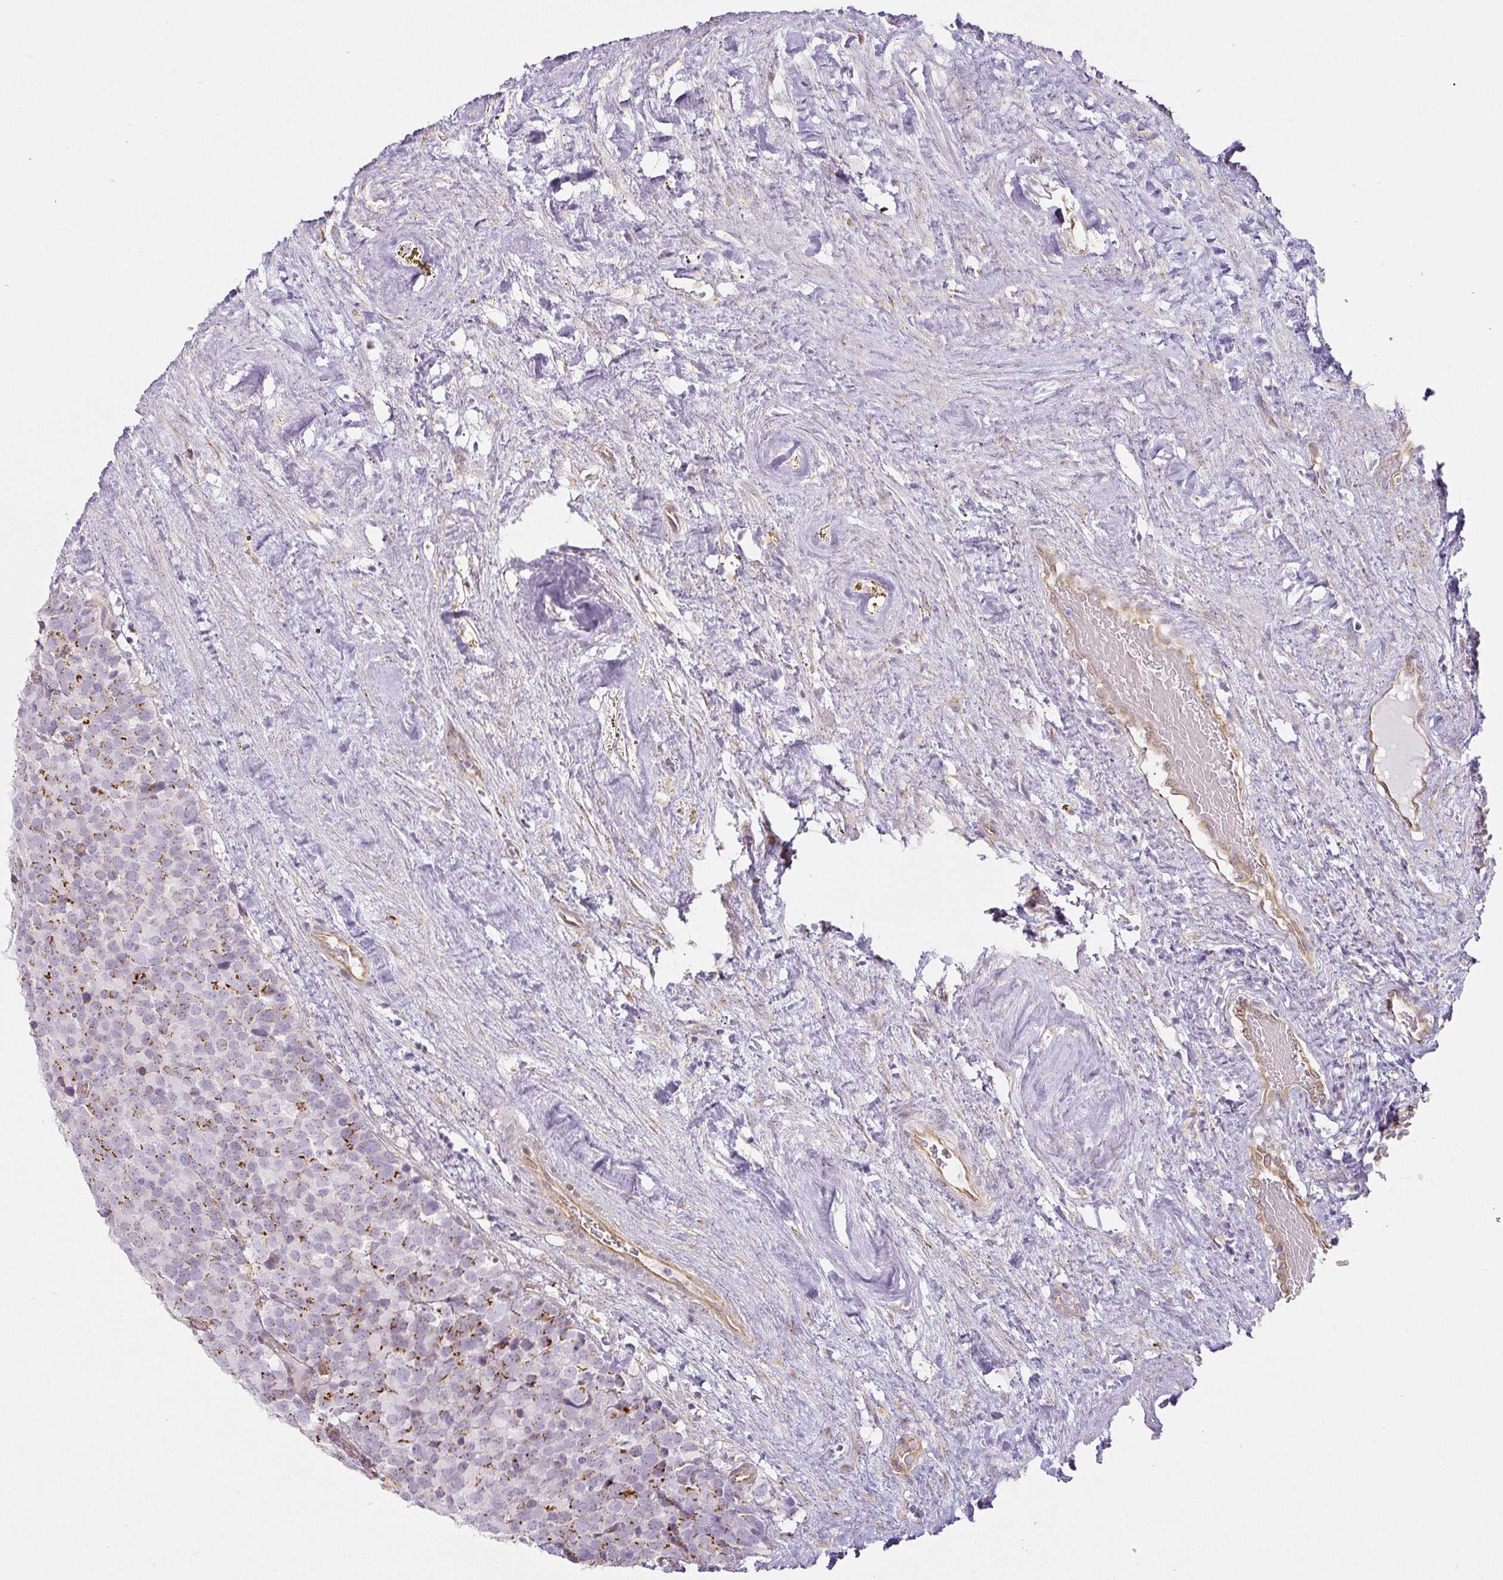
{"staining": {"intensity": "strong", "quantity": "<25%", "location": "cytoplasmic/membranous"}, "tissue": "testis cancer", "cell_type": "Tumor cells", "image_type": "cancer", "snomed": [{"axis": "morphology", "description": "Seminoma, NOS"}, {"axis": "topography", "description": "Testis"}], "caption": "Testis cancer was stained to show a protein in brown. There is medium levels of strong cytoplasmic/membranous staining in approximately <25% of tumor cells.", "gene": "ATP8B2", "patient": {"sex": "male", "age": 71}}